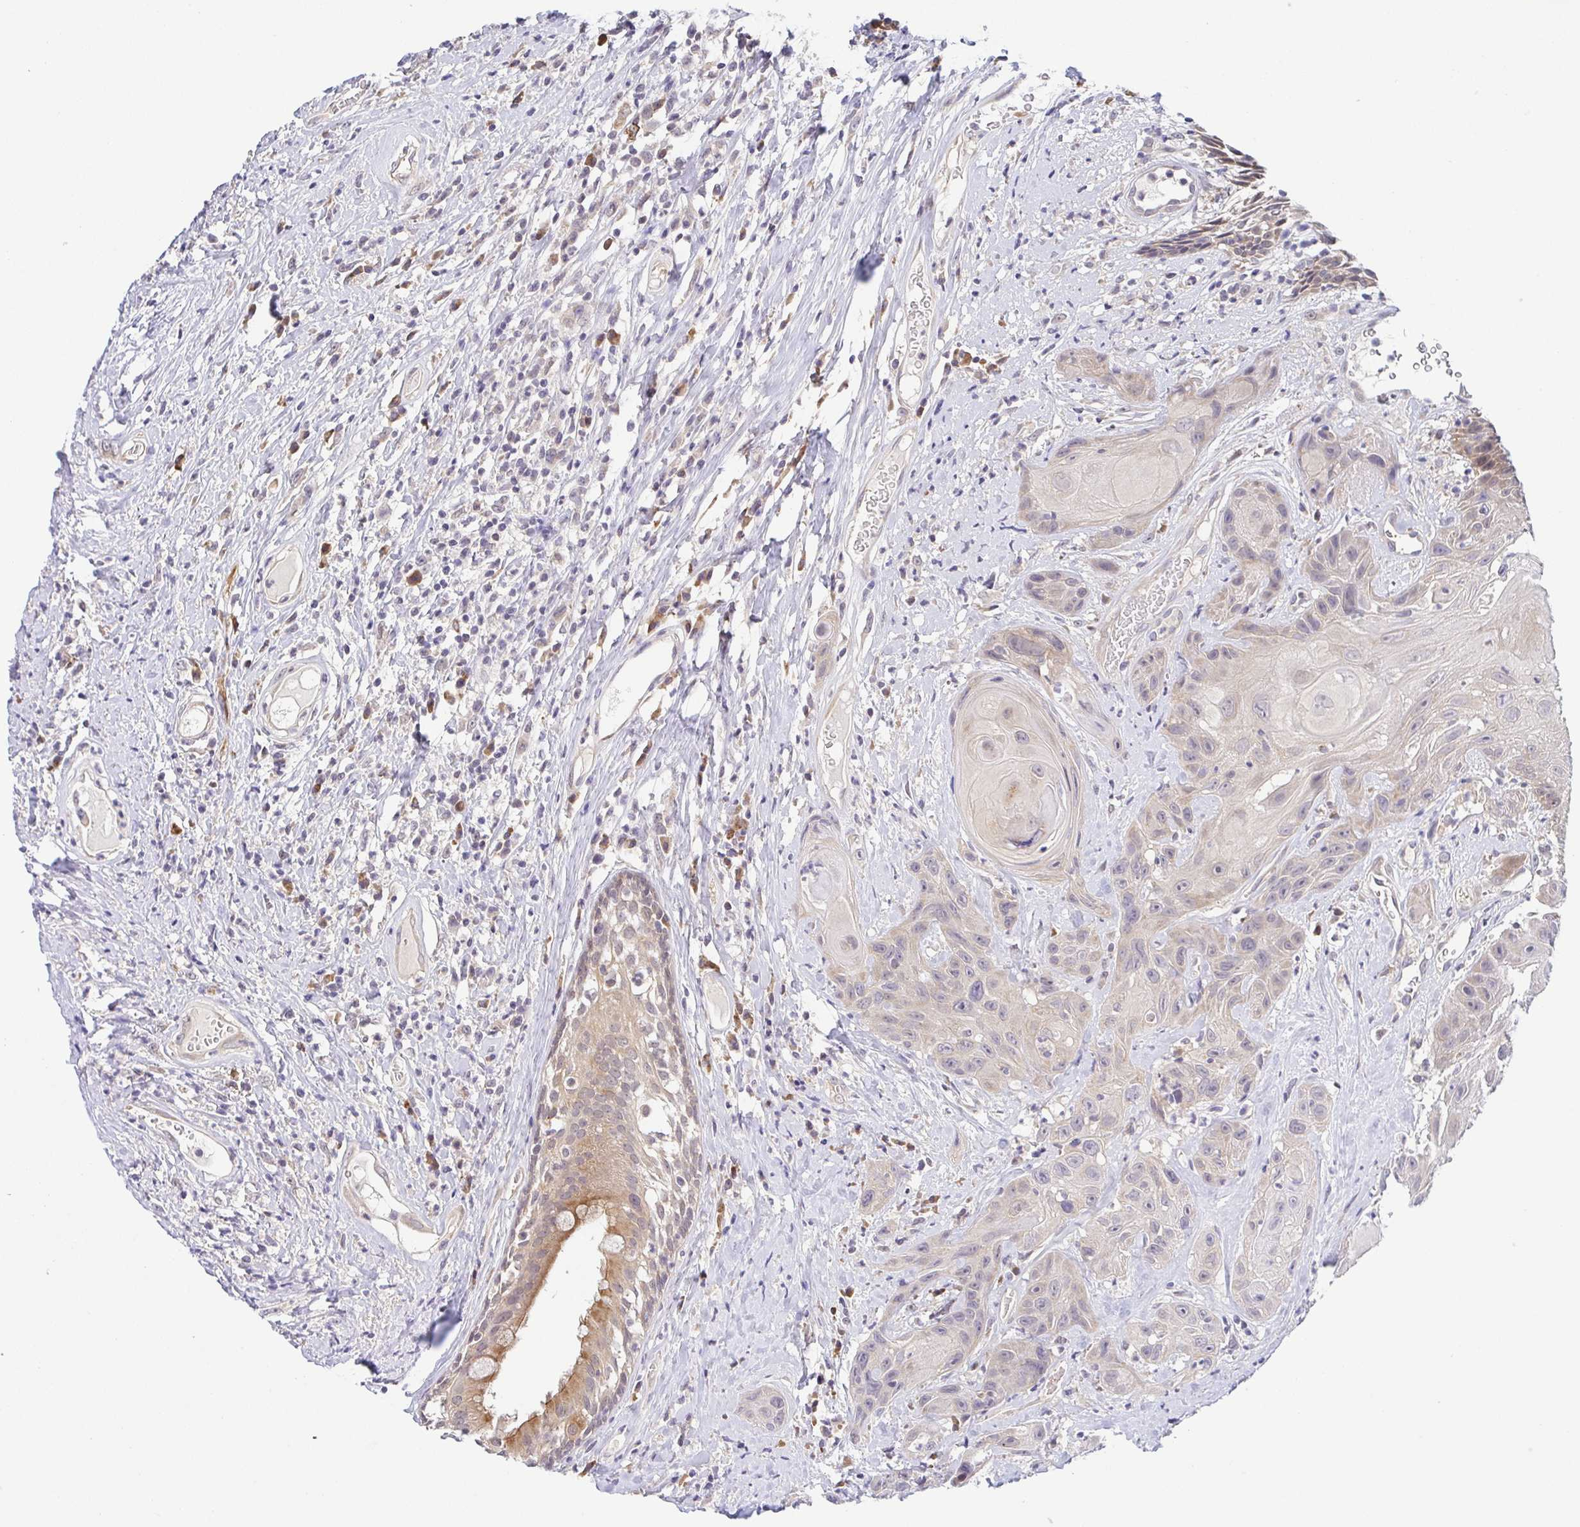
{"staining": {"intensity": "weak", "quantity": "25%-75%", "location": "cytoplasmic/membranous"}, "tissue": "head and neck cancer", "cell_type": "Tumor cells", "image_type": "cancer", "snomed": [{"axis": "morphology", "description": "Squamous cell carcinoma, NOS"}, {"axis": "topography", "description": "Head-Neck"}], "caption": "This image exhibits IHC staining of human head and neck cancer, with low weak cytoplasmic/membranous positivity in approximately 25%-75% of tumor cells.", "gene": "BCL2L1", "patient": {"sex": "male", "age": 57}}